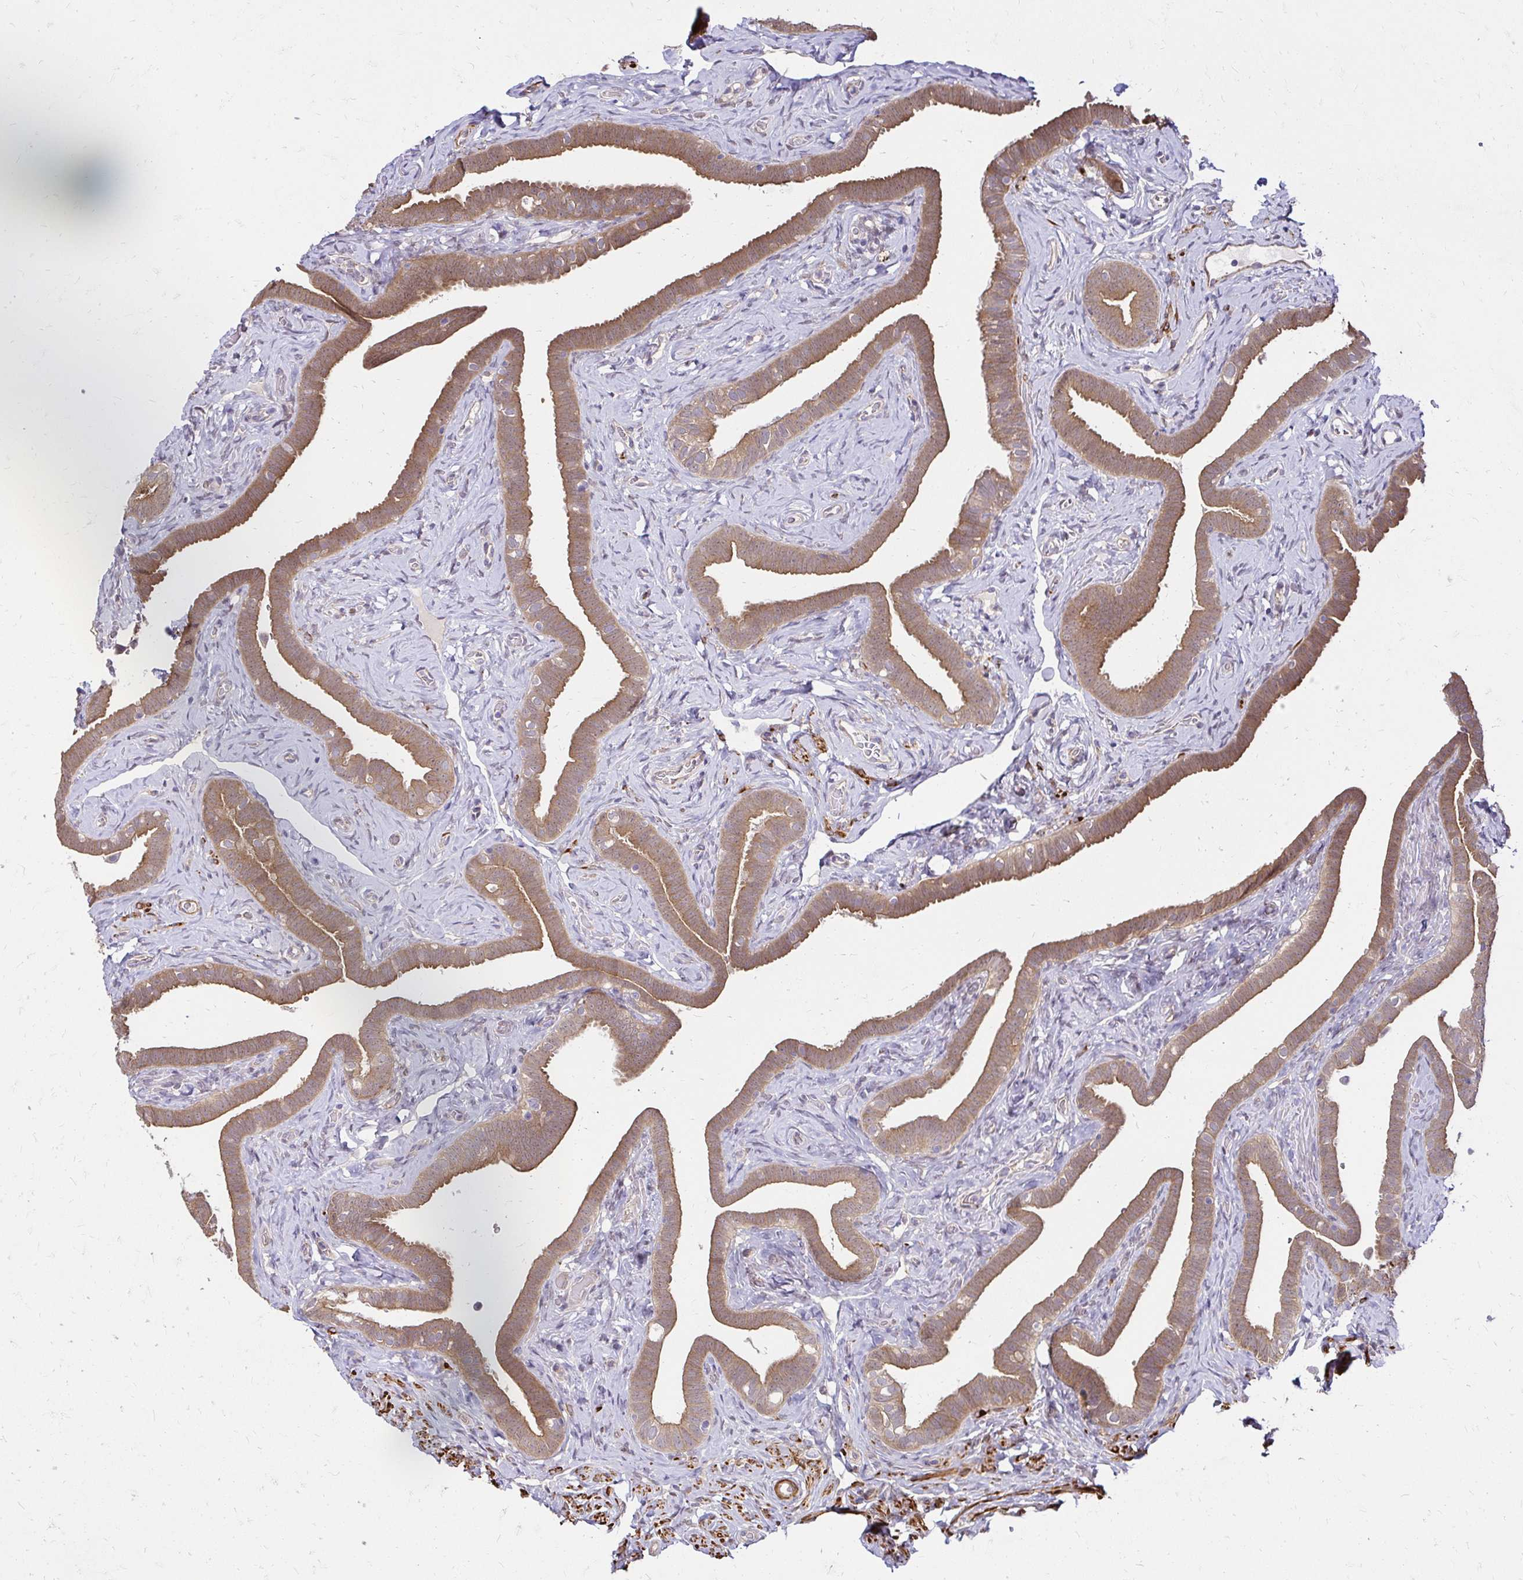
{"staining": {"intensity": "moderate", "quantity": ">75%", "location": "cytoplasmic/membranous,nuclear"}, "tissue": "fallopian tube", "cell_type": "Glandular cells", "image_type": "normal", "snomed": [{"axis": "morphology", "description": "Normal tissue, NOS"}, {"axis": "topography", "description": "Fallopian tube"}], "caption": "Human fallopian tube stained for a protein (brown) demonstrates moderate cytoplasmic/membranous,nuclear positive expression in about >75% of glandular cells.", "gene": "YAP1", "patient": {"sex": "female", "age": 69}}